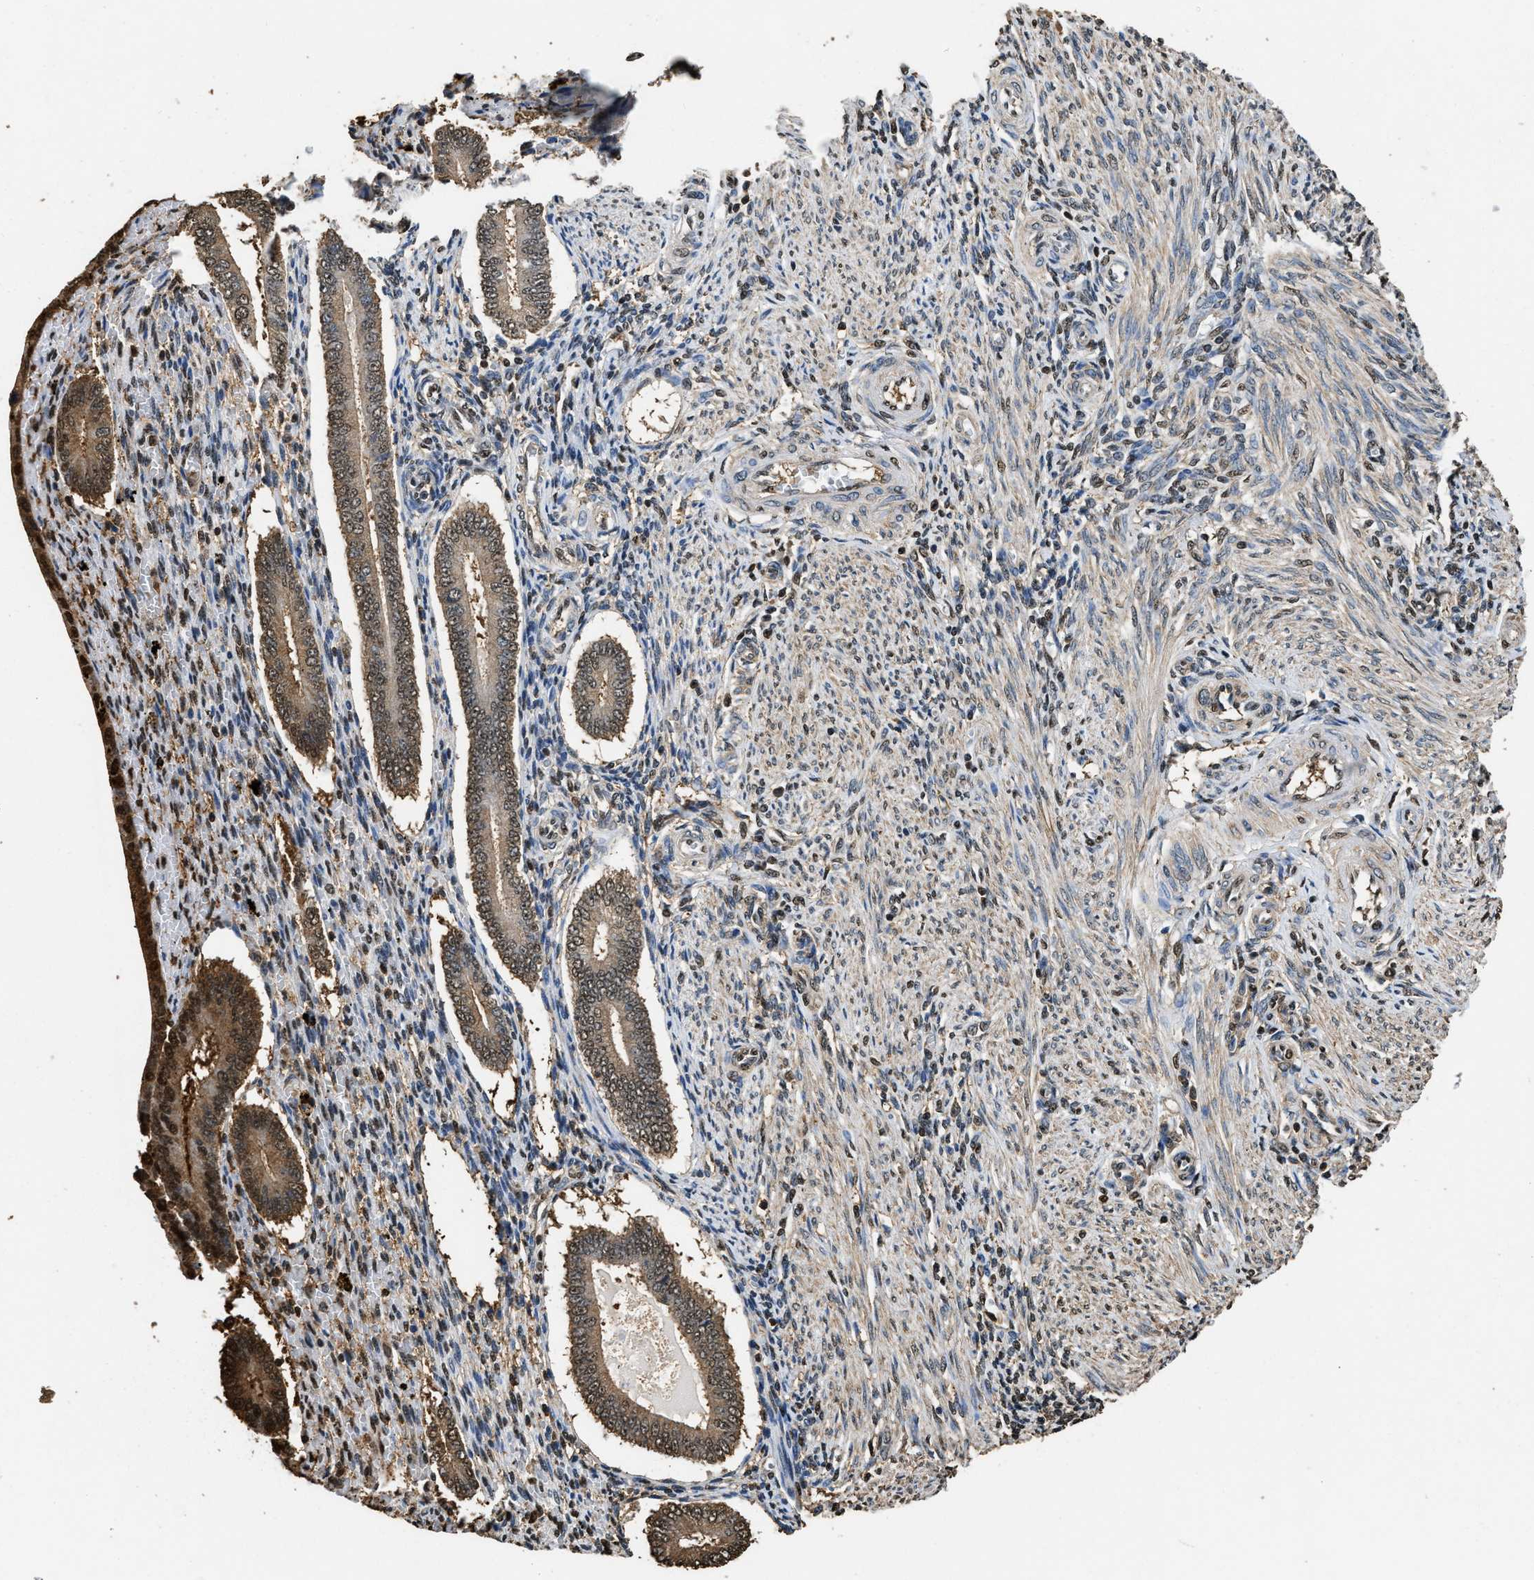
{"staining": {"intensity": "moderate", "quantity": "25%-75%", "location": "nuclear"}, "tissue": "endometrium", "cell_type": "Cells in endometrial stroma", "image_type": "normal", "snomed": [{"axis": "morphology", "description": "Normal tissue, NOS"}, {"axis": "topography", "description": "Endometrium"}], "caption": "IHC micrograph of normal endometrium stained for a protein (brown), which reveals medium levels of moderate nuclear staining in about 25%-75% of cells in endometrial stroma.", "gene": "GAPDH", "patient": {"sex": "female", "age": 42}}